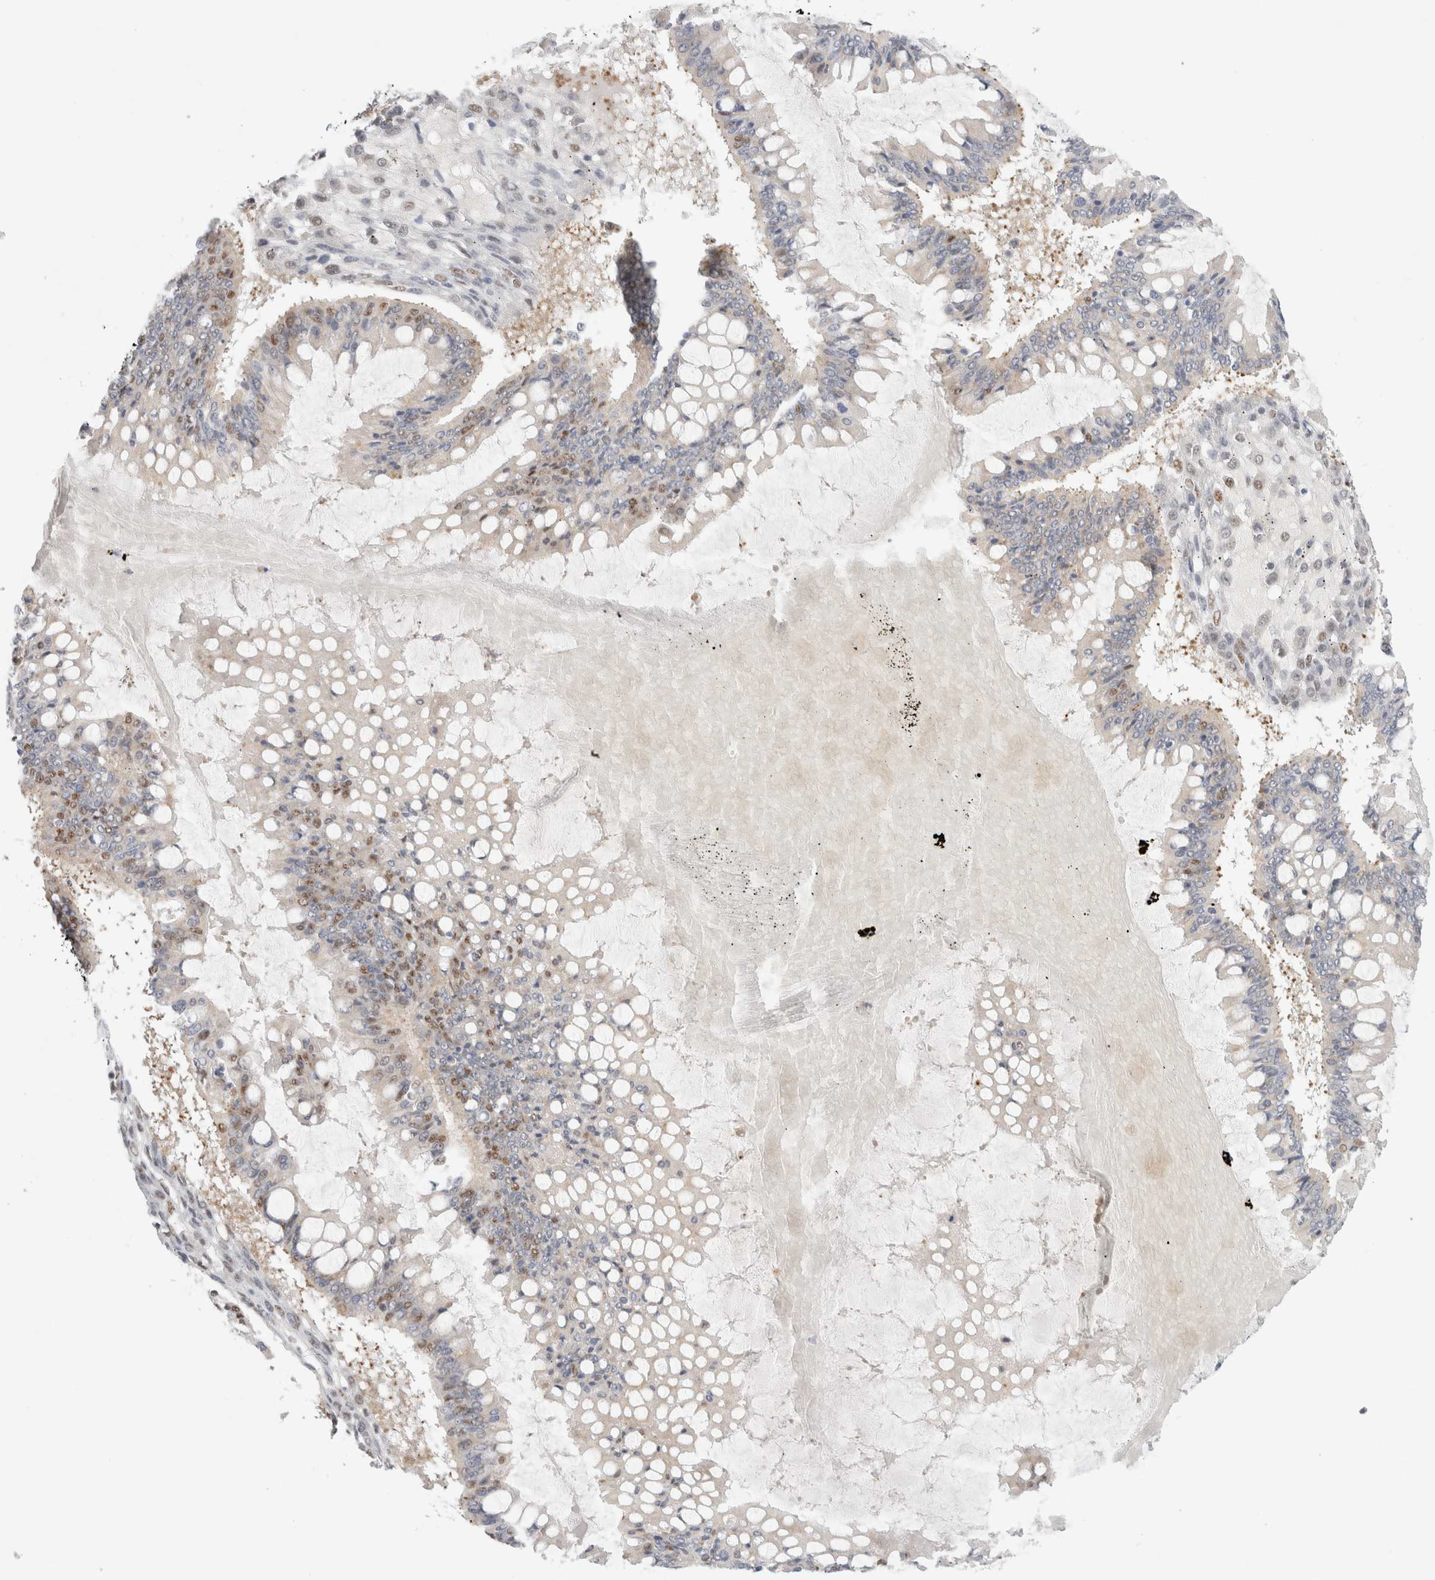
{"staining": {"intensity": "weak", "quantity": "25%-75%", "location": "nuclear"}, "tissue": "ovarian cancer", "cell_type": "Tumor cells", "image_type": "cancer", "snomed": [{"axis": "morphology", "description": "Cystadenocarcinoma, mucinous, NOS"}, {"axis": "topography", "description": "Ovary"}], "caption": "The immunohistochemical stain shows weak nuclear positivity in tumor cells of ovarian cancer tissue.", "gene": "TRMT12", "patient": {"sex": "female", "age": 73}}